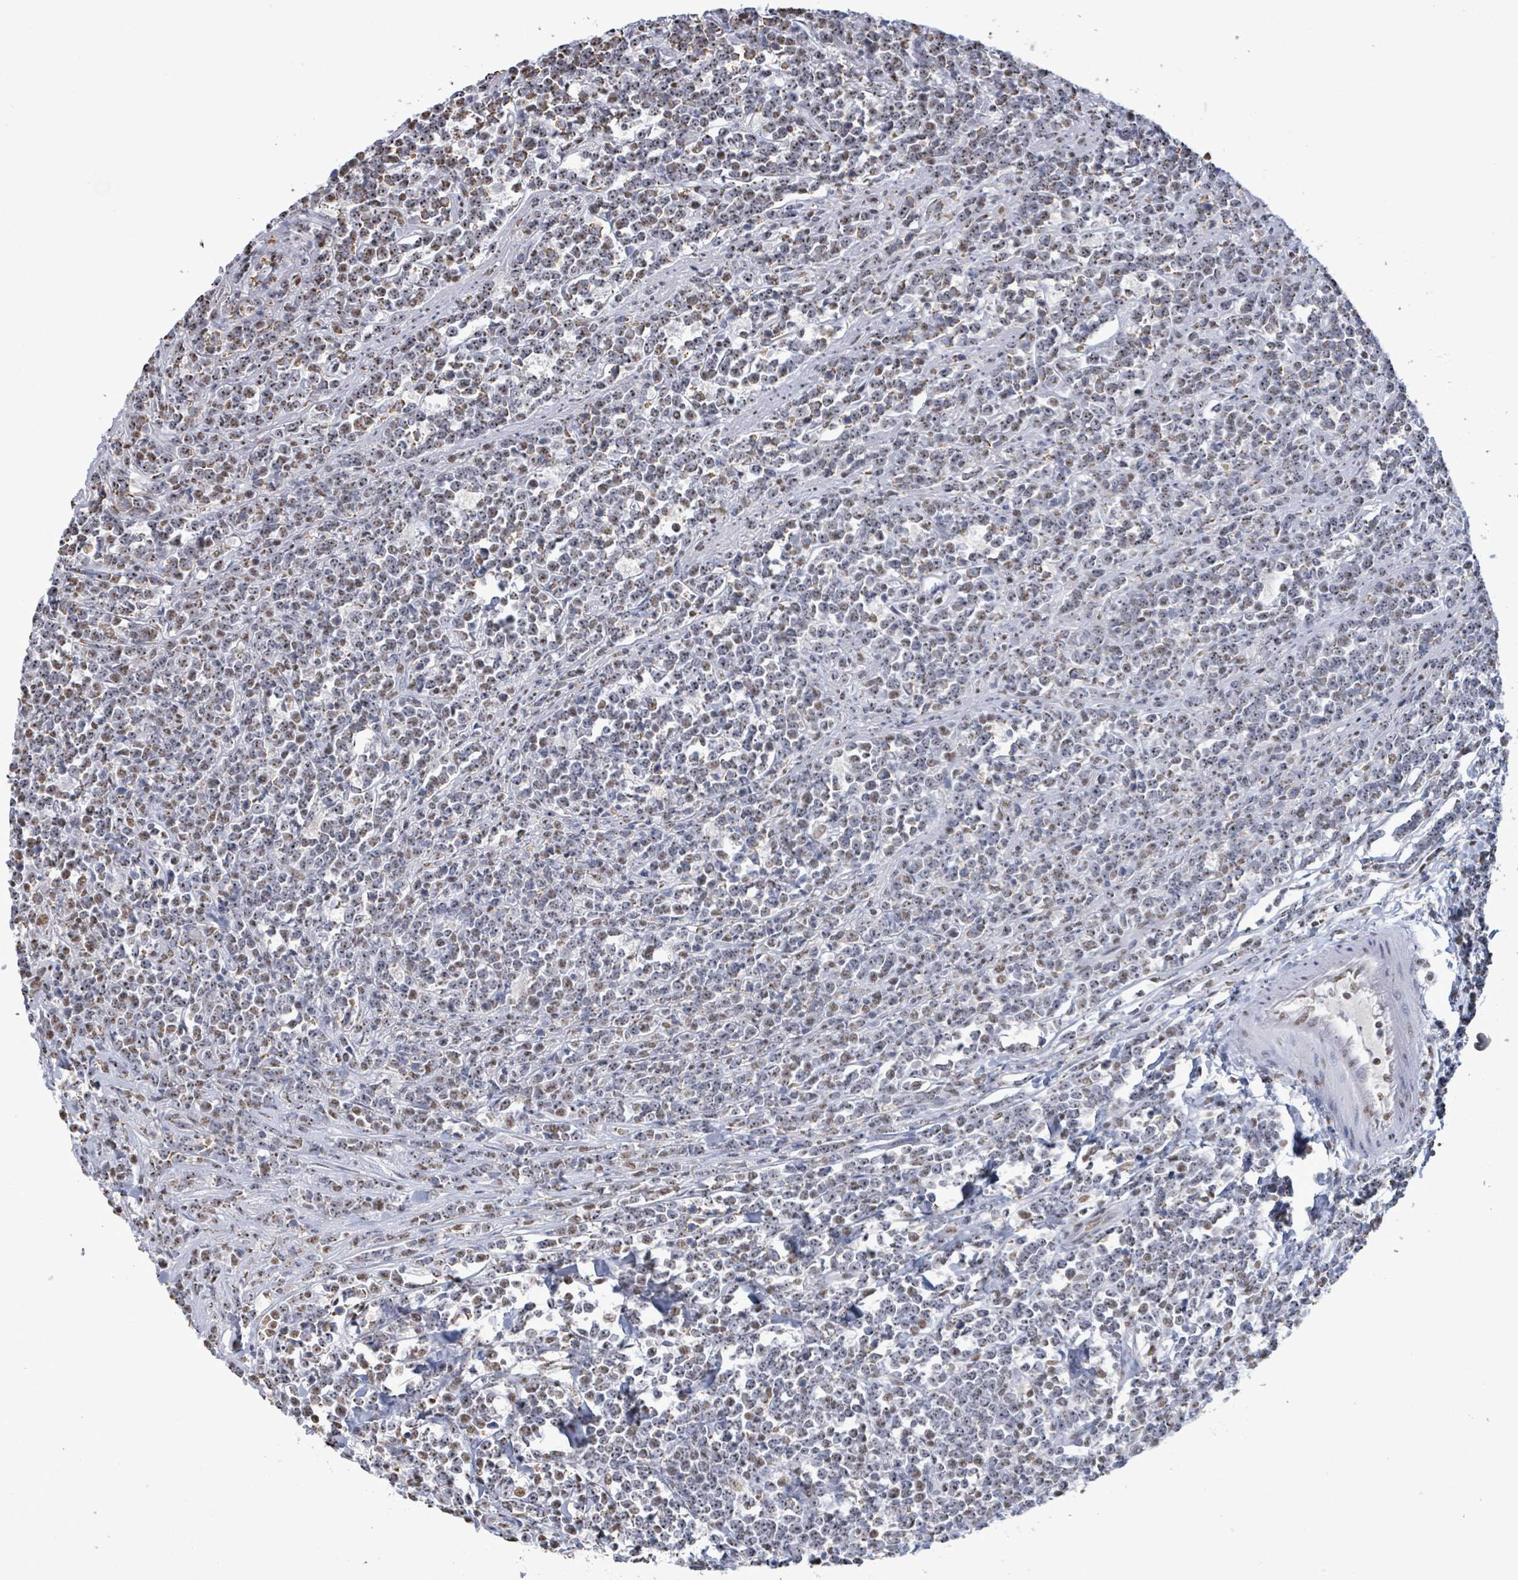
{"staining": {"intensity": "weak", "quantity": "25%-75%", "location": "nuclear"}, "tissue": "lymphoma", "cell_type": "Tumor cells", "image_type": "cancer", "snomed": [{"axis": "morphology", "description": "Malignant lymphoma, non-Hodgkin's type, High grade"}, {"axis": "topography", "description": "Small intestine"}, {"axis": "topography", "description": "Colon"}], "caption": "Immunohistochemistry photomicrograph of neoplastic tissue: human high-grade malignant lymphoma, non-Hodgkin's type stained using IHC demonstrates low levels of weak protein expression localized specifically in the nuclear of tumor cells, appearing as a nuclear brown color.", "gene": "SAMD14", "patient": {"sex": "male", "age": 8}}